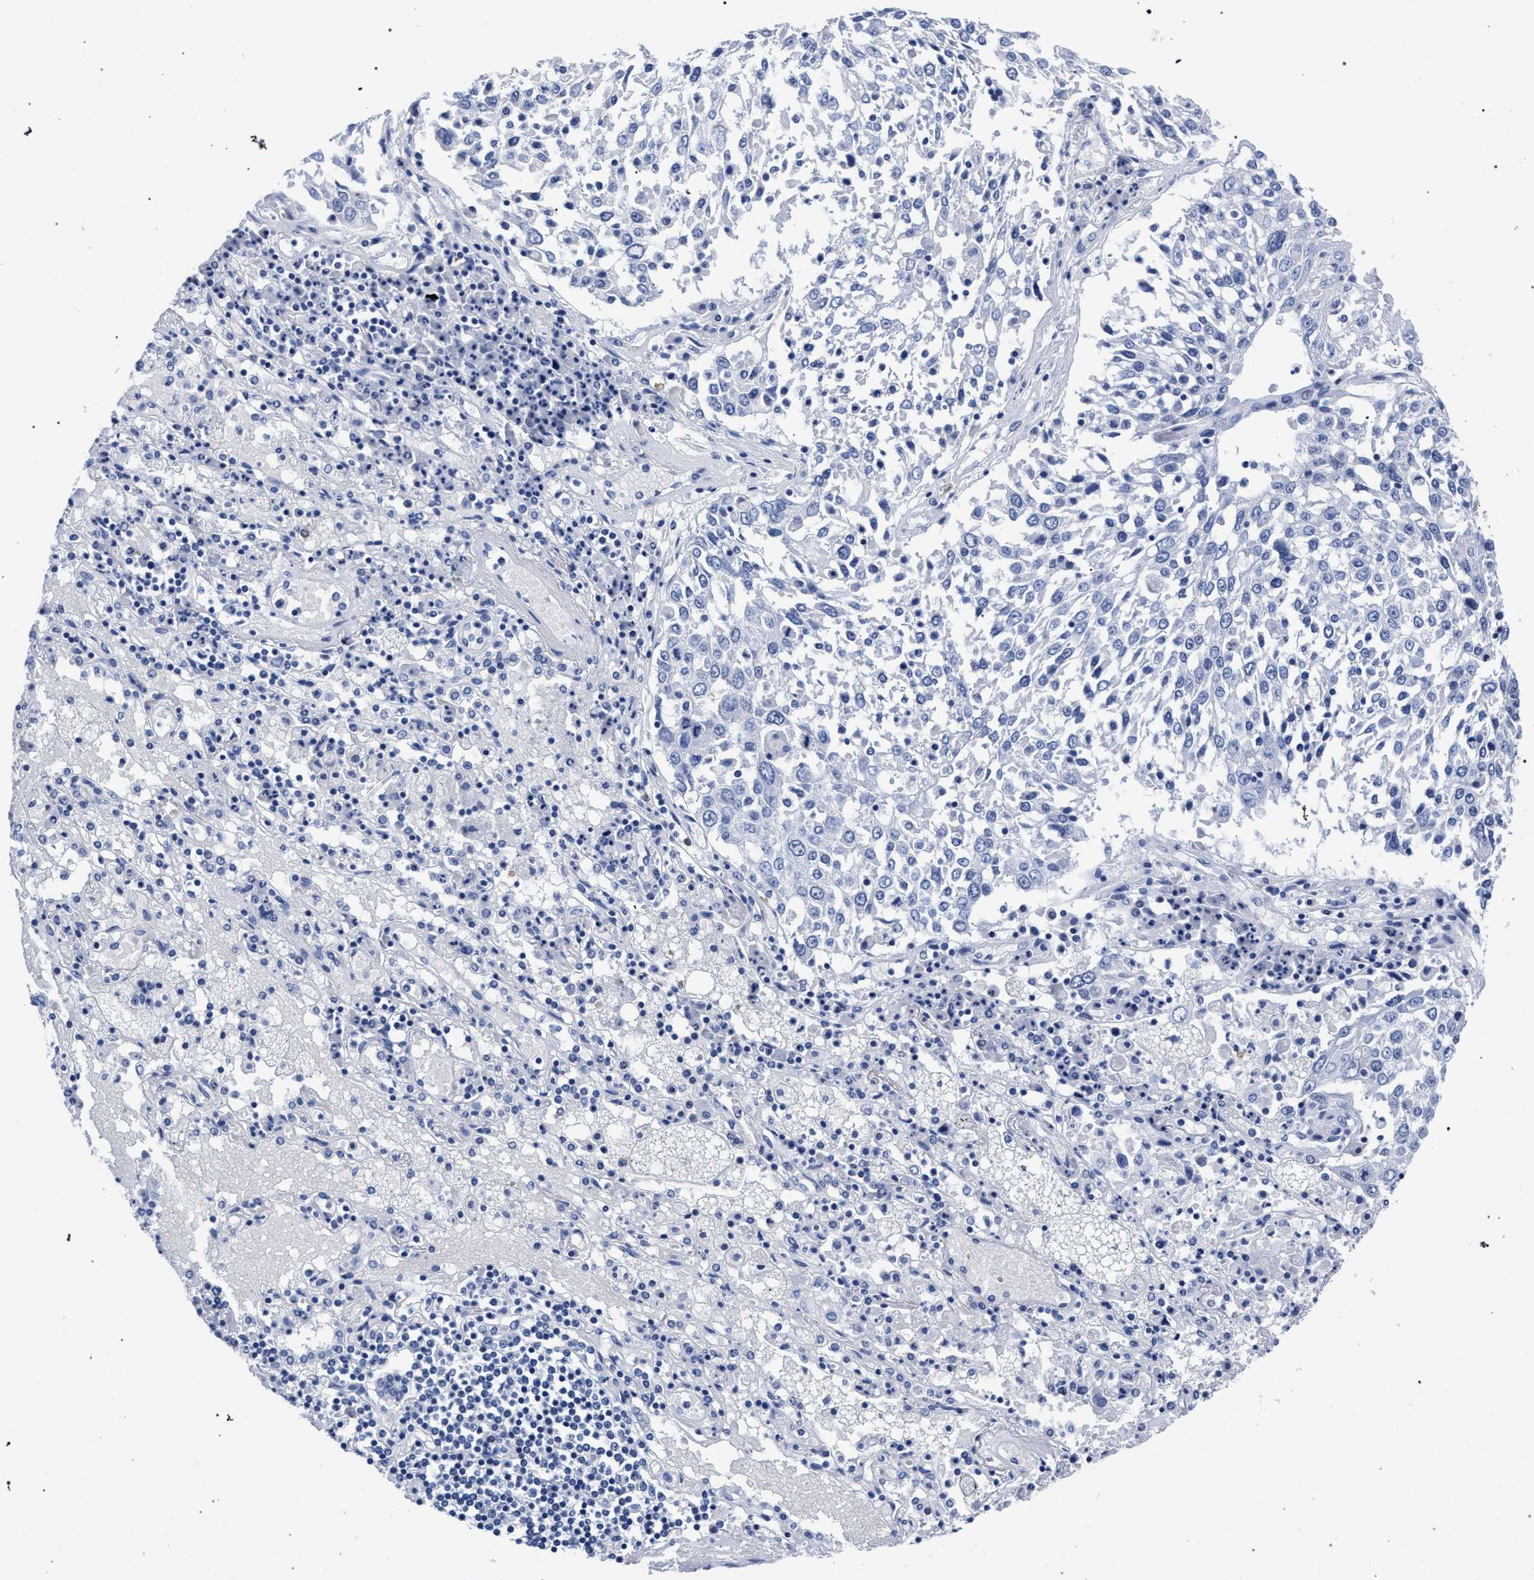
{"staining": {"intensity": "negative", "quantity": "none", "location": "none"}, "tissue": "lung cancer", "cell_type": "Tumor cells", "image_type": "cancer", "snomed": [{"axis": "morphology", "description": "Squamous cell carcinoma, NOS"}, {"axis": "topography", "description": "Lung"}], "caption": "DAB immunohistochemical staining of human lung cancer displays no significant staining in tumor cells.", "gene": "AKAP4", "patient": {"sex": "male", "age": 65}}